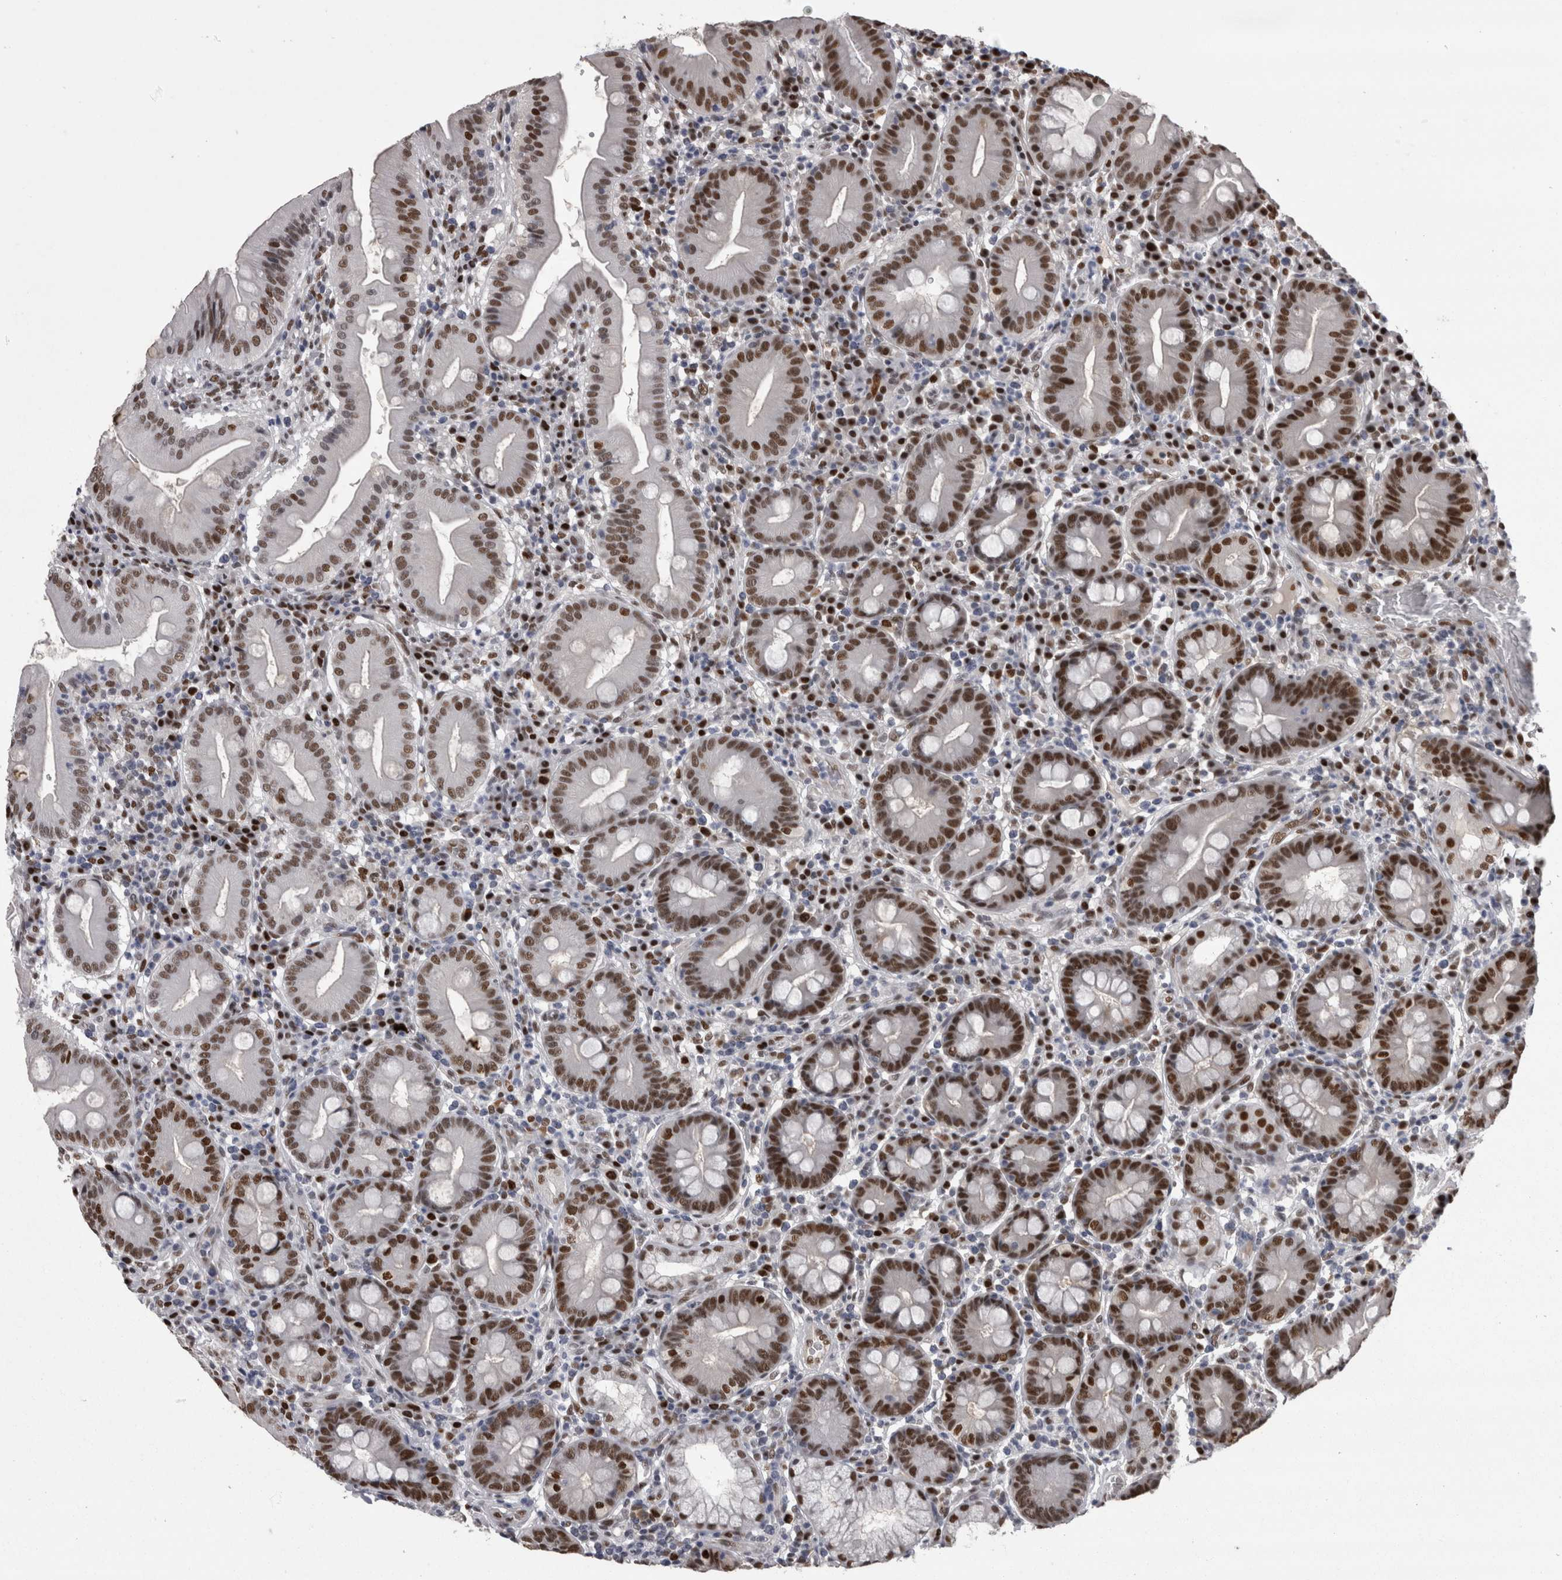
{"staining": {"intensity": "strong", "quantity": ">75%", "location": "cytoplasmic/membranous,nuclear"}, "tissue": "duodenum", "cell_type": "Glandular cells", "image_type": "normal", "snomed": [{"axis": "morphology", "description": "Normal tissue, NOS"}, {"axis": "topography", "description": "Duodenum"}], "caption": "High-power microscopy captured an immunohistochemistry histopathology image of benign duodenum, revealing strong cytoplasmic/membranous,nuclear positivity in about >75% of glandular cells. The protein of interest is stained brown, and the nuclei are stained in blue (DAB IHC with brightfield microscopy, high magnification).", "gene": "C1orf54", "patient": {"sex": "male", "age": 50}}